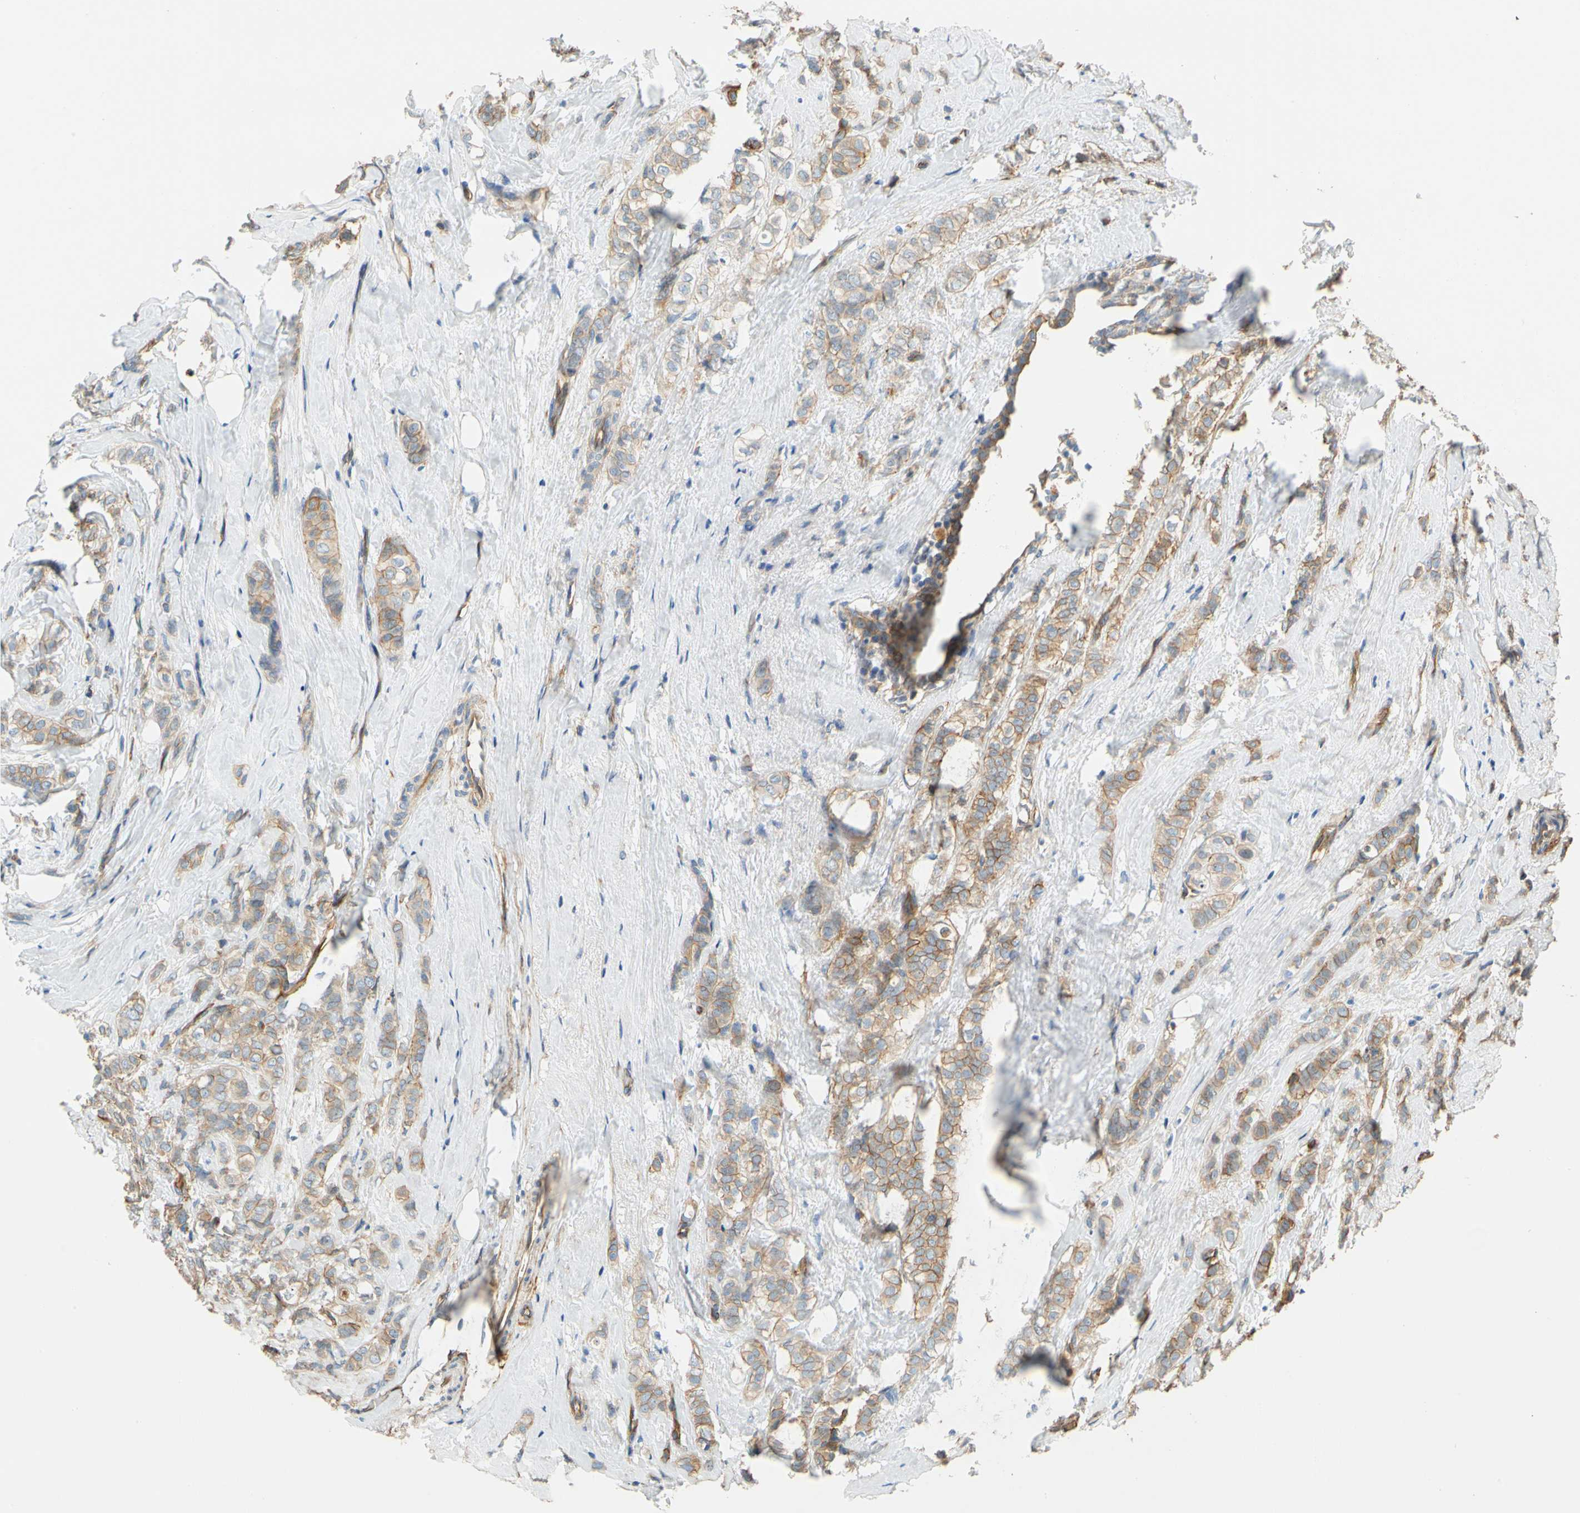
{"staining": {"intensity": "weak", "quantity": ">75%", "location": "cytoplasmic/membranous"}, "tissue": "breast cancer", "cell_type": "Tumor cells", "image_type": "cancer", "snomed": [{"axis": "morphology", "description": "Lobular carcinoma"}, {"axis": "topography", "description": "Breast"}], "caption": "DAB immunohistochemical staining of breast cancer displays weak cytoplasmic/membranous protein staining in about >75% of tumor cells. (IHC, brightfield microscopy, high magnification).", "gene": "SPTAN1", "patient": {"sex": "female", "age": 60}}